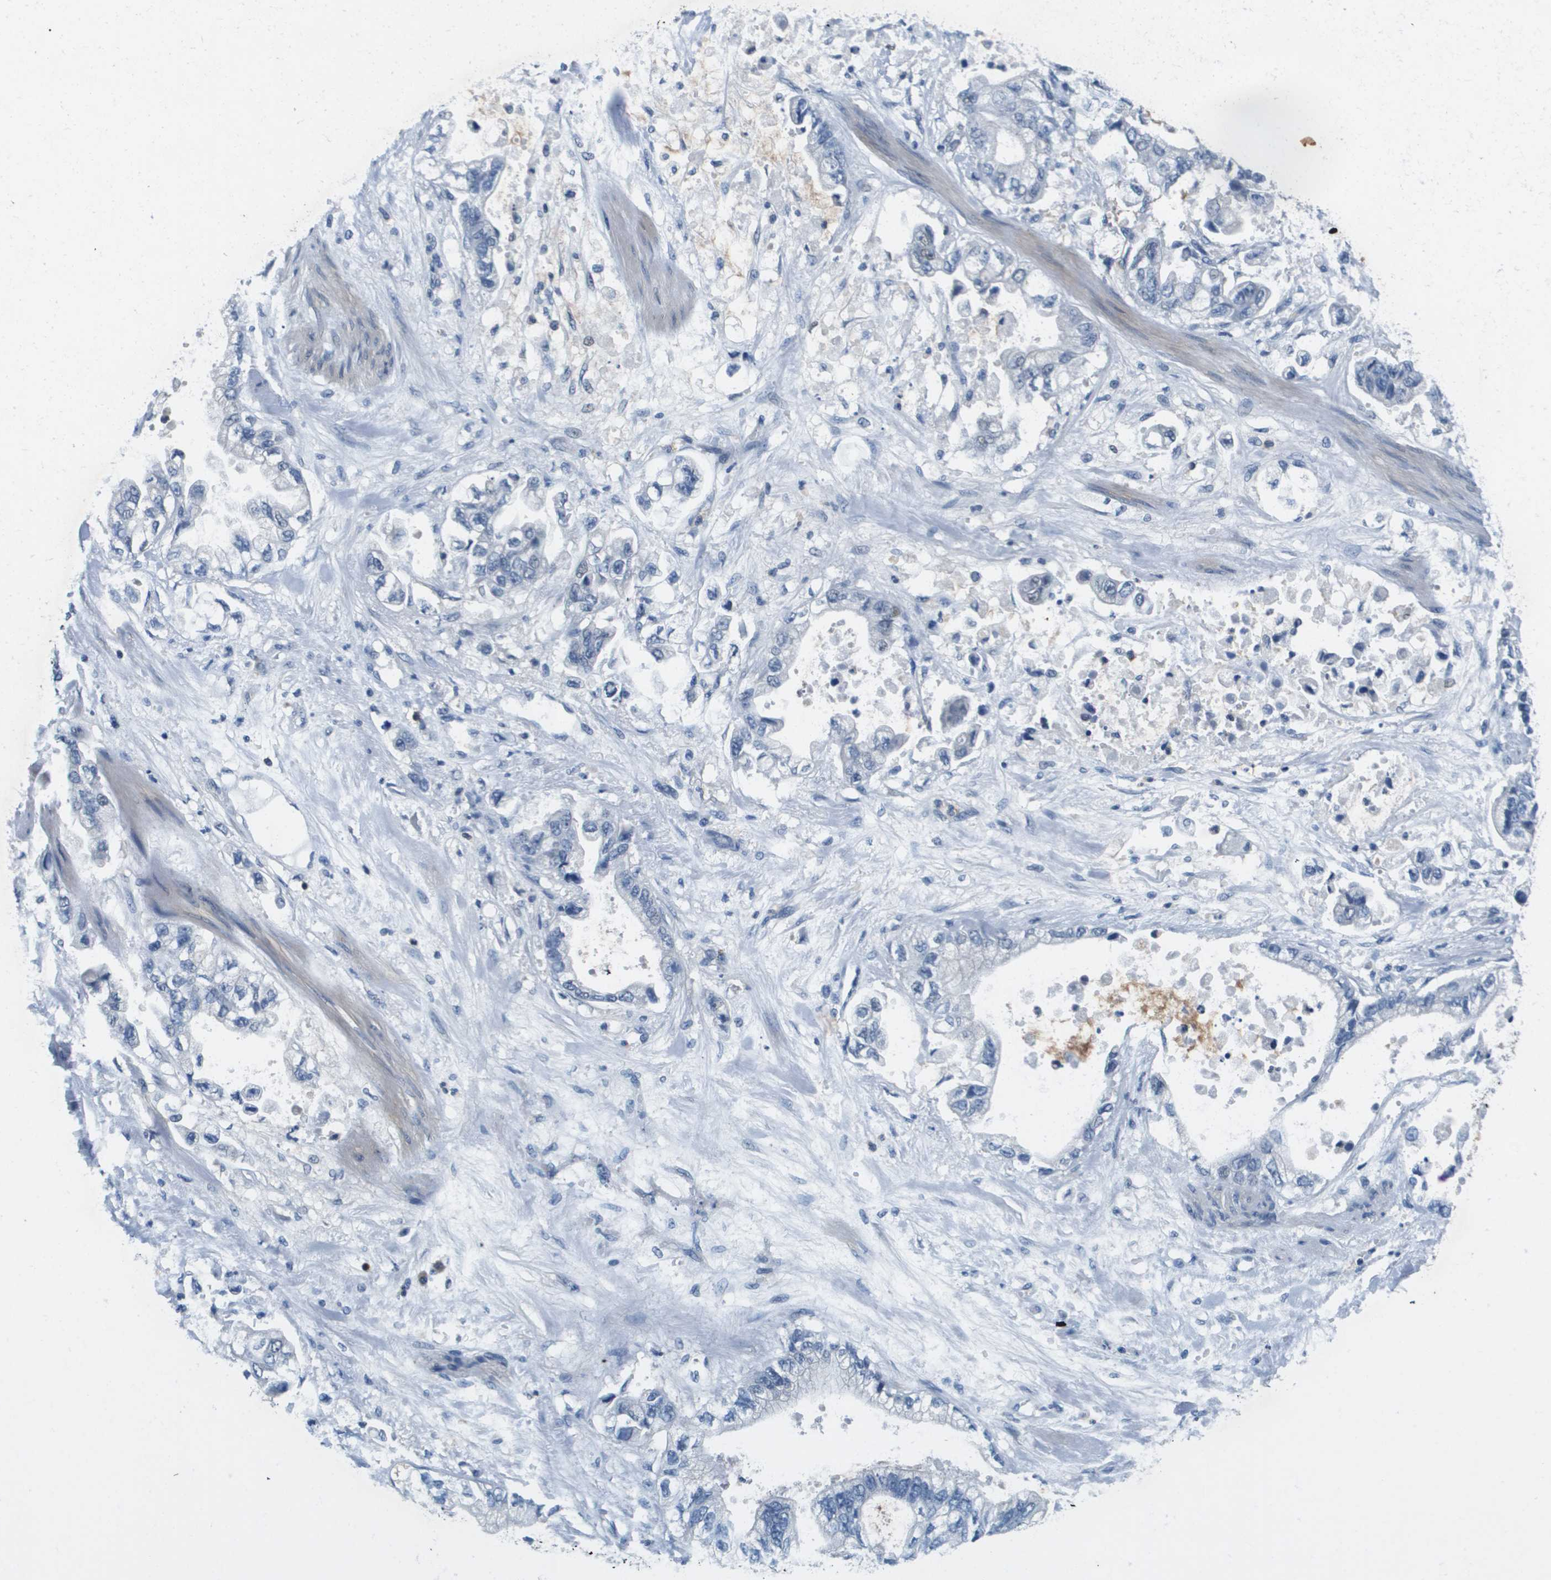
{"staining": {"intensity": "negative", "quantity": "none", "location": "none"}, "tissue": "stomach cancer", "cell_type": "Tumor cells", "image_type": "cancer", "snomed": [{"axis": "morphology", "description": "Normal tissue, NOS"}, {"axis": "morphology", "description": "Adenocarcinoma, NOS"}, {"axis": "topography", "description": "Stomach"}], "caption": "An immunohistochemistry photomicrograph of stomach adenocarcinoma is shown. There is no staining in tumor cells of stomach adenocarcinoma.", "gene": "KCNQ5", "patient": {"sex": "male", "age": 62}}